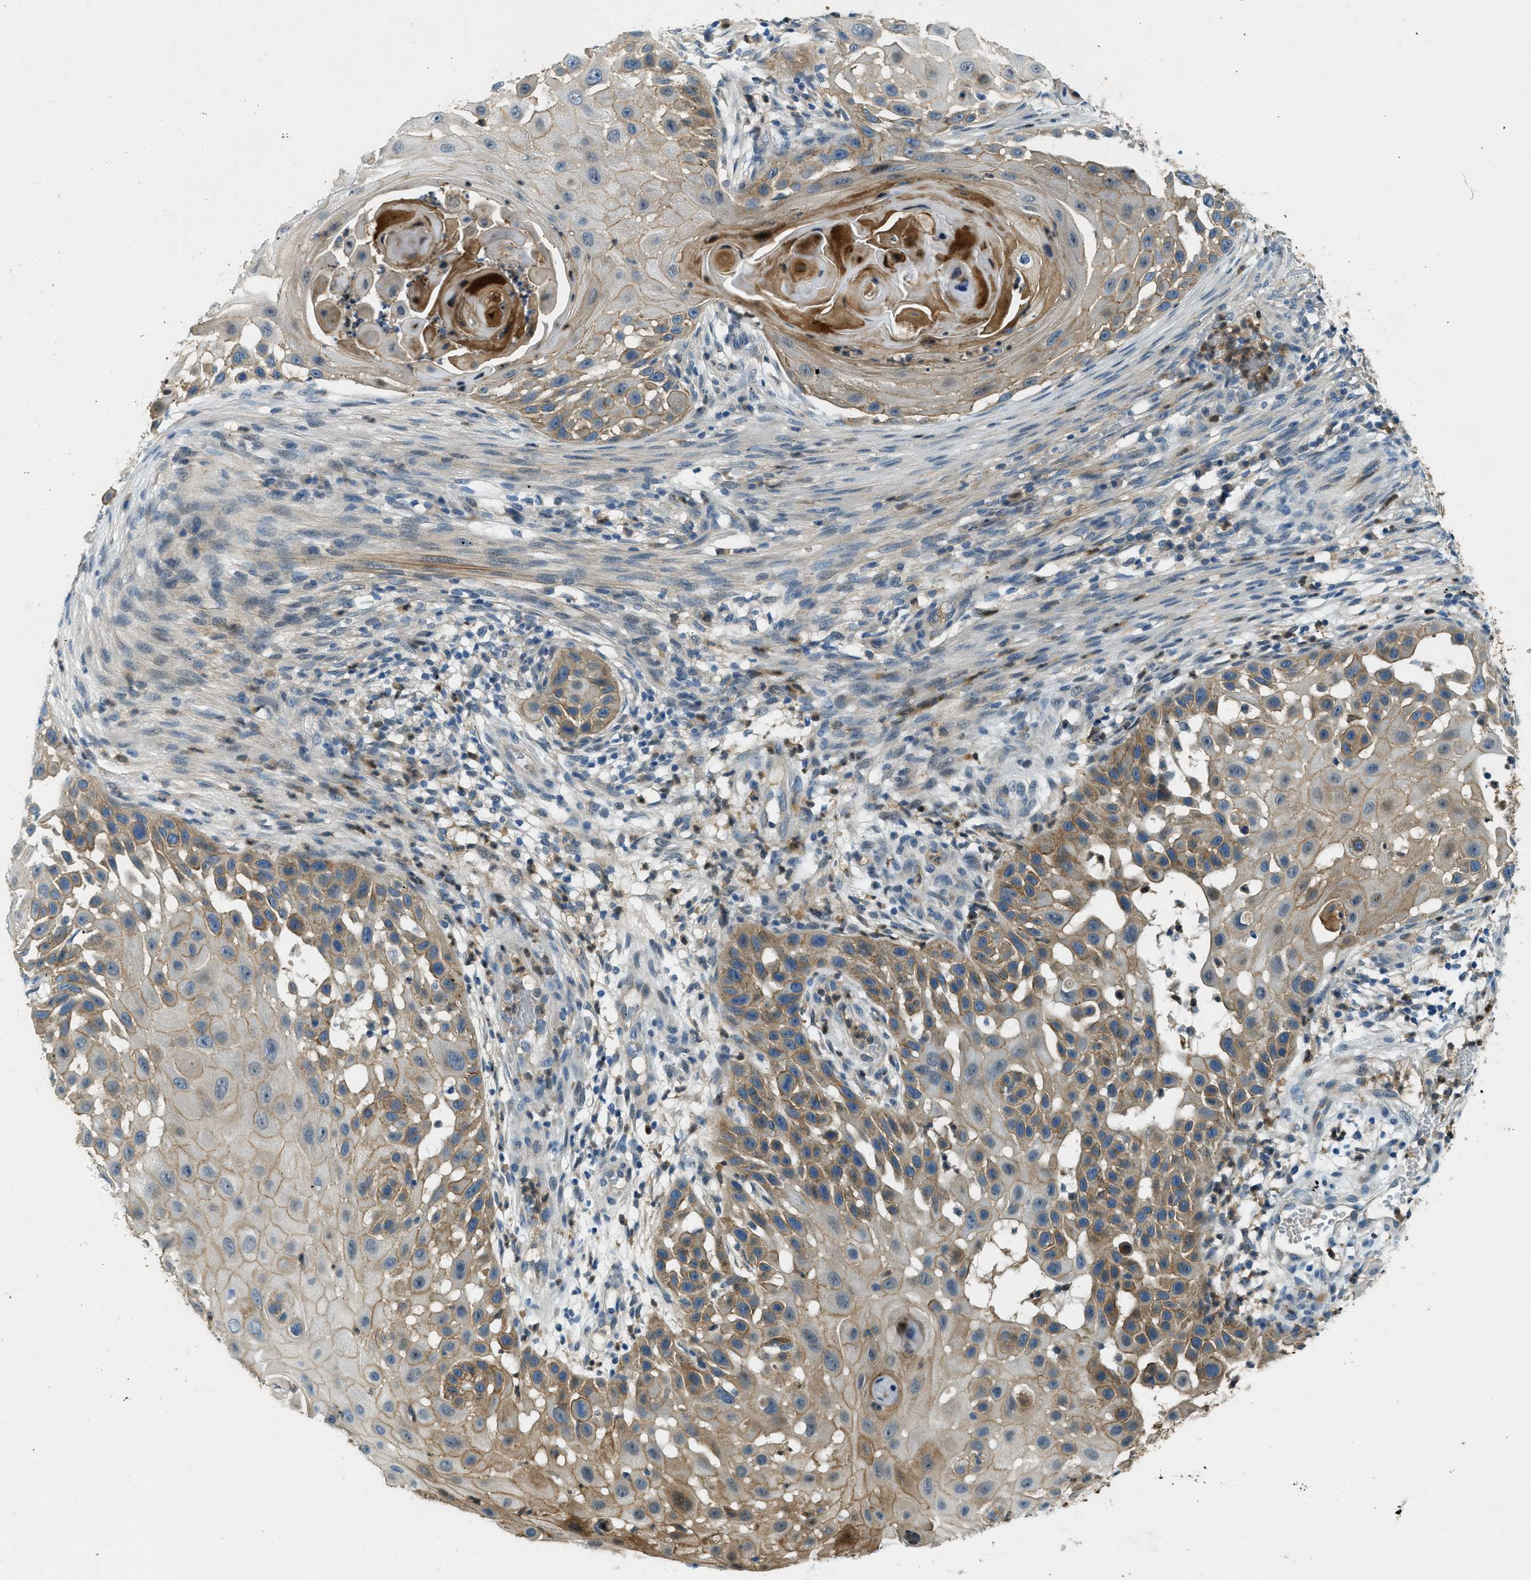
{"staining": {"intensity": "moderate", "quantity": "25%-75%", "location": "cytoplasmic/membranous"}, "tissue": "skin cancer", "cell_type": "Tumor cells", "image_type": "cancer", "snomed": [{"axis": "morphology", "description": "Squamous cell carcinoma, NOS"}, {"axis": "topography", "description": "Skin"}], "caption": "Immunohistochemical staining of skin cancer exhibits medium levels of moderate cytoplasmic/membranous protein staining in approximately 25%-75% of tumor cells. (DAB = brown stain, brightfield microscopy at high magnification).", "gene": "SNX14", "patient": {"sex": "female", "age": 44}}